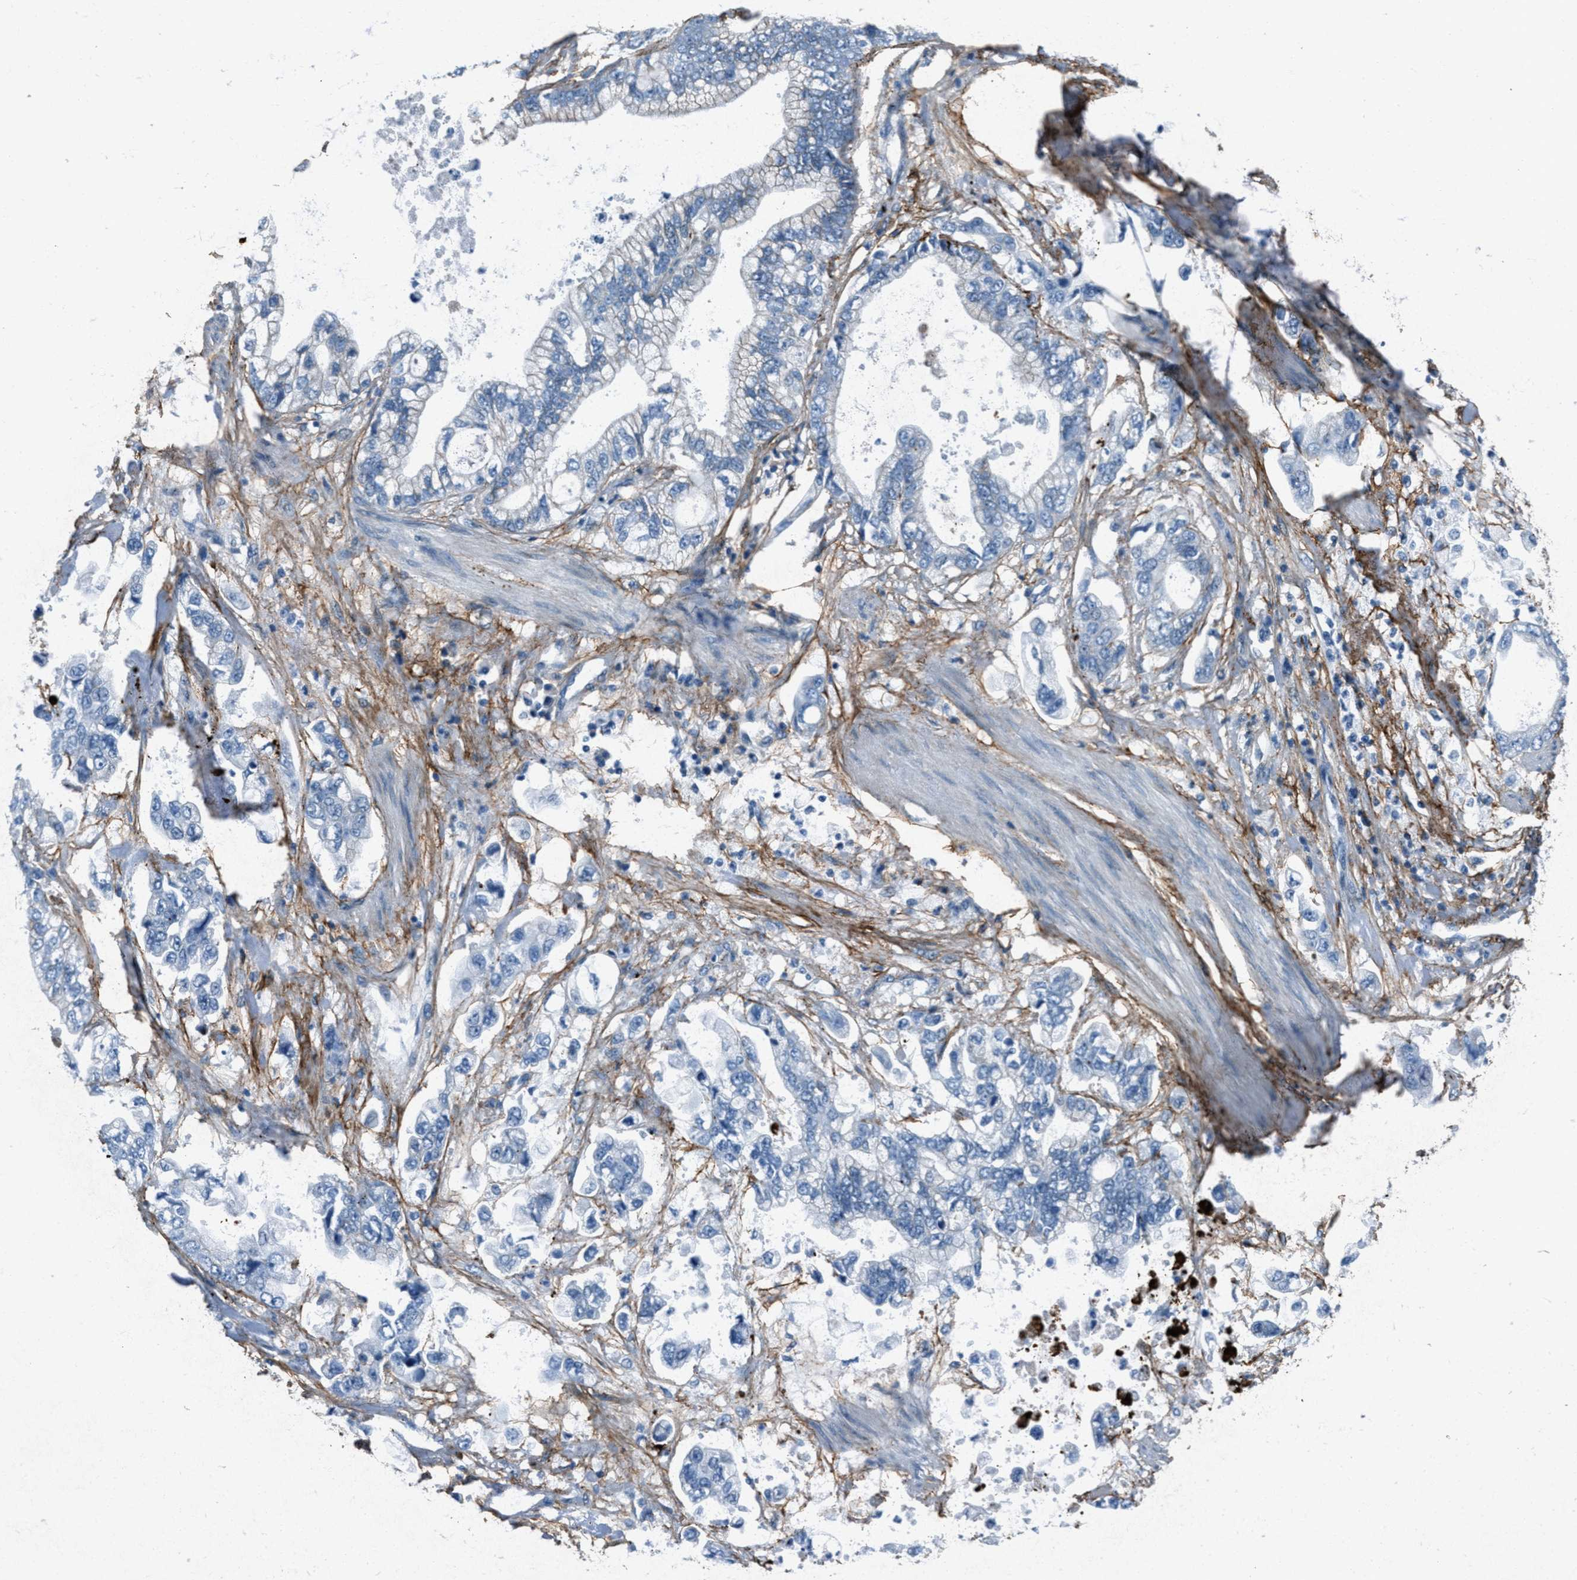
{"staining": {"intensity": "negative", "quantity": "none", "location": "none"}, "tissue": "stomach cancer", "cell_type": "Tumor cells", "image_type": "cancer", "snomed": [{"axis": "morphology", "description": "Normal tissue, NOS"}, {"axis": "morphology", "description": "Adenocarcinoma, NOS"}, {"axis": "topography", "description": "Stomach"}], "caption": "This photomicrograph is of stomach adenocarcinoma stained with IHC to label a protein in brown with the nuclei are counter-stained blue. There is no expression in tumor cells.", "gene": "FBN1", "patient": {"sex": "male", "age": 62}}